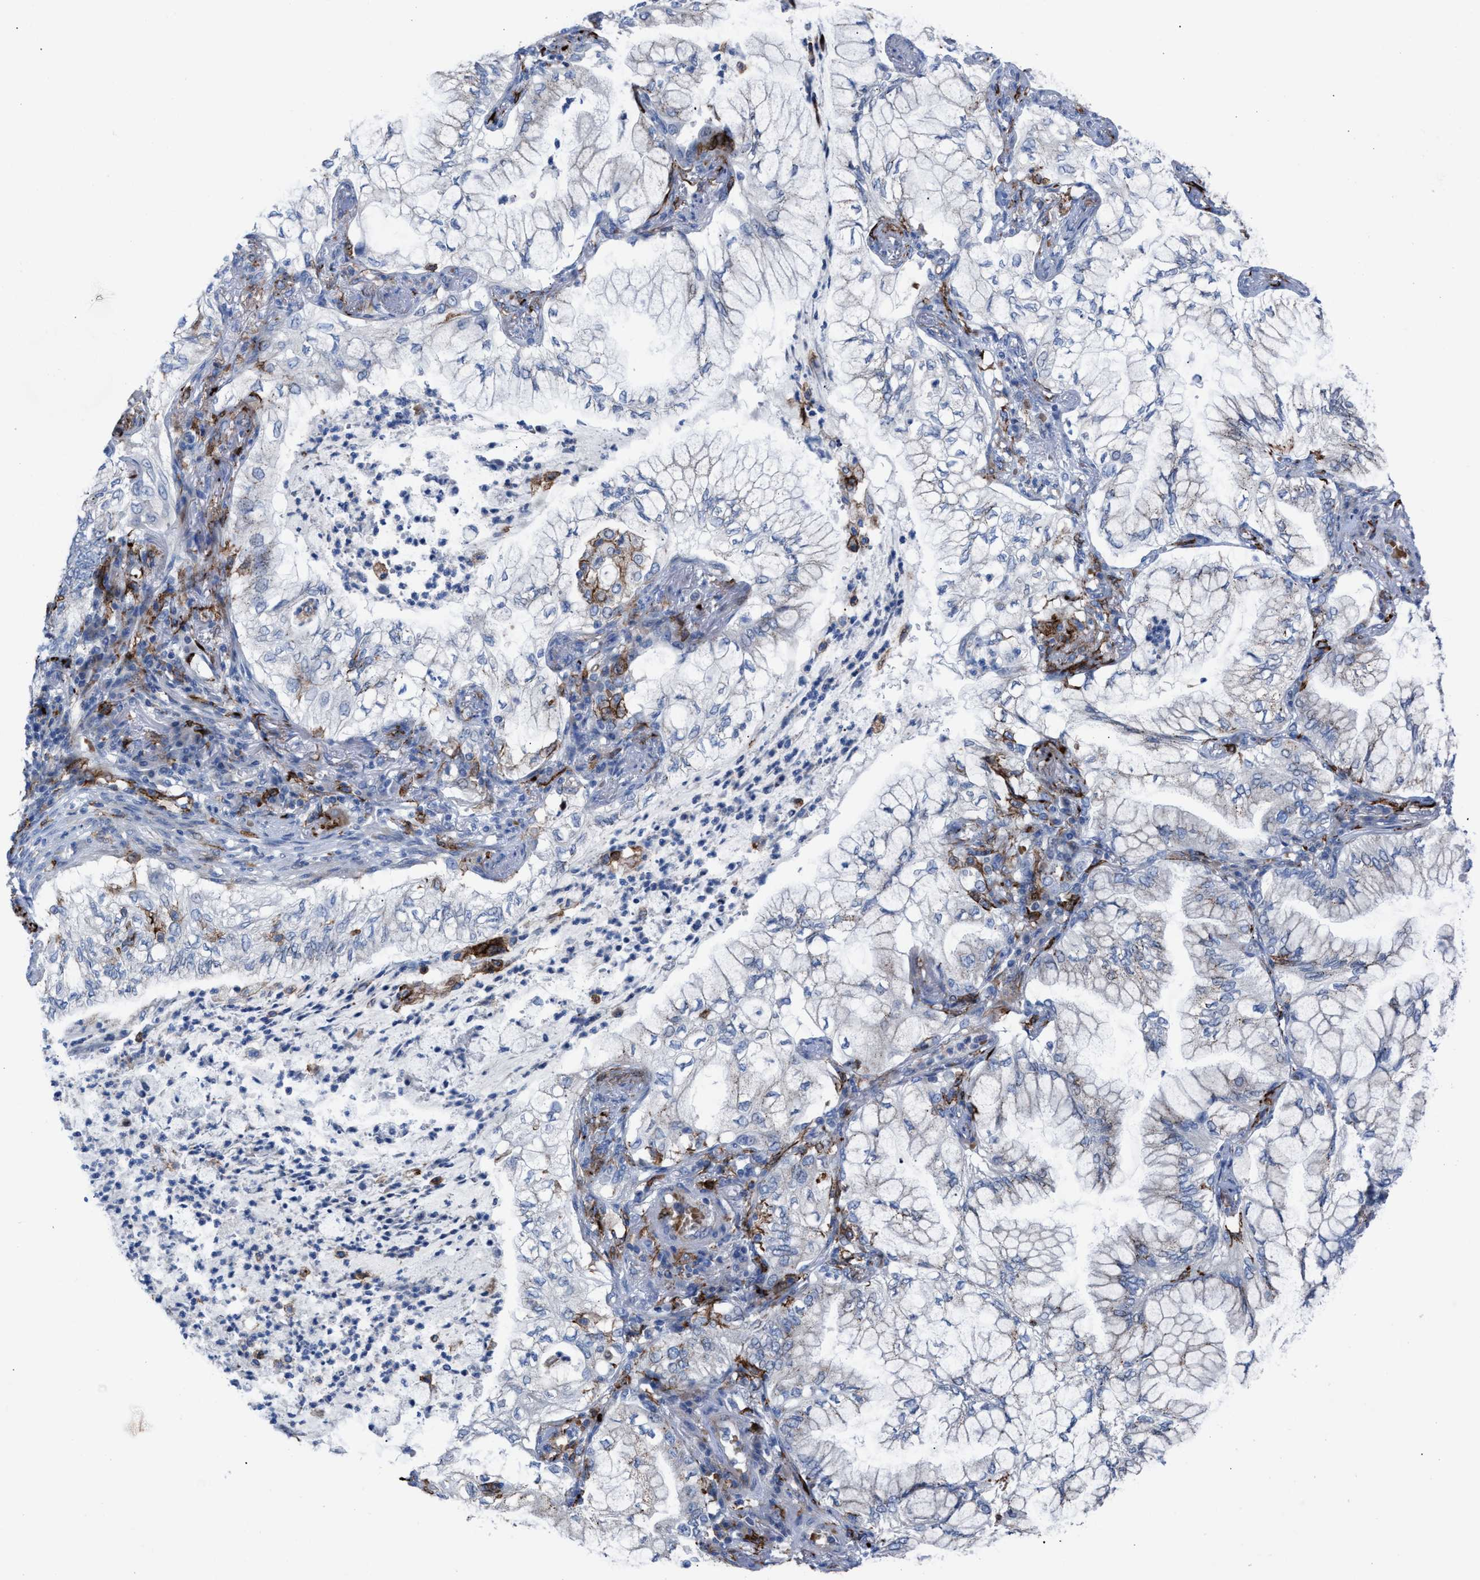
{"staining": {"intensity": "moderate", "quantity": "<25%", "location": "cytoplasmic/membranous"}, "tissue": "lung cancer", "cell_type": "Tumor cells", "image_type": "cancer", "snomed": [{"axis": "morphology", "description": "Adenocarcinoma, NOS"}, {"axis": "topography", "description": "Lung"}], "caption": "Immunohistochemistry micrograph of neoplastic tissue: human lung cancer stained using IHC displays low levels of moderate protein expression localized specifically in the cytoplasmic/membranous of tumor cells, appearing as a cytoplasmic/membranous brown color.", "gene": "SLC47A1", "patient": {"sex": "female", "age": 70}}